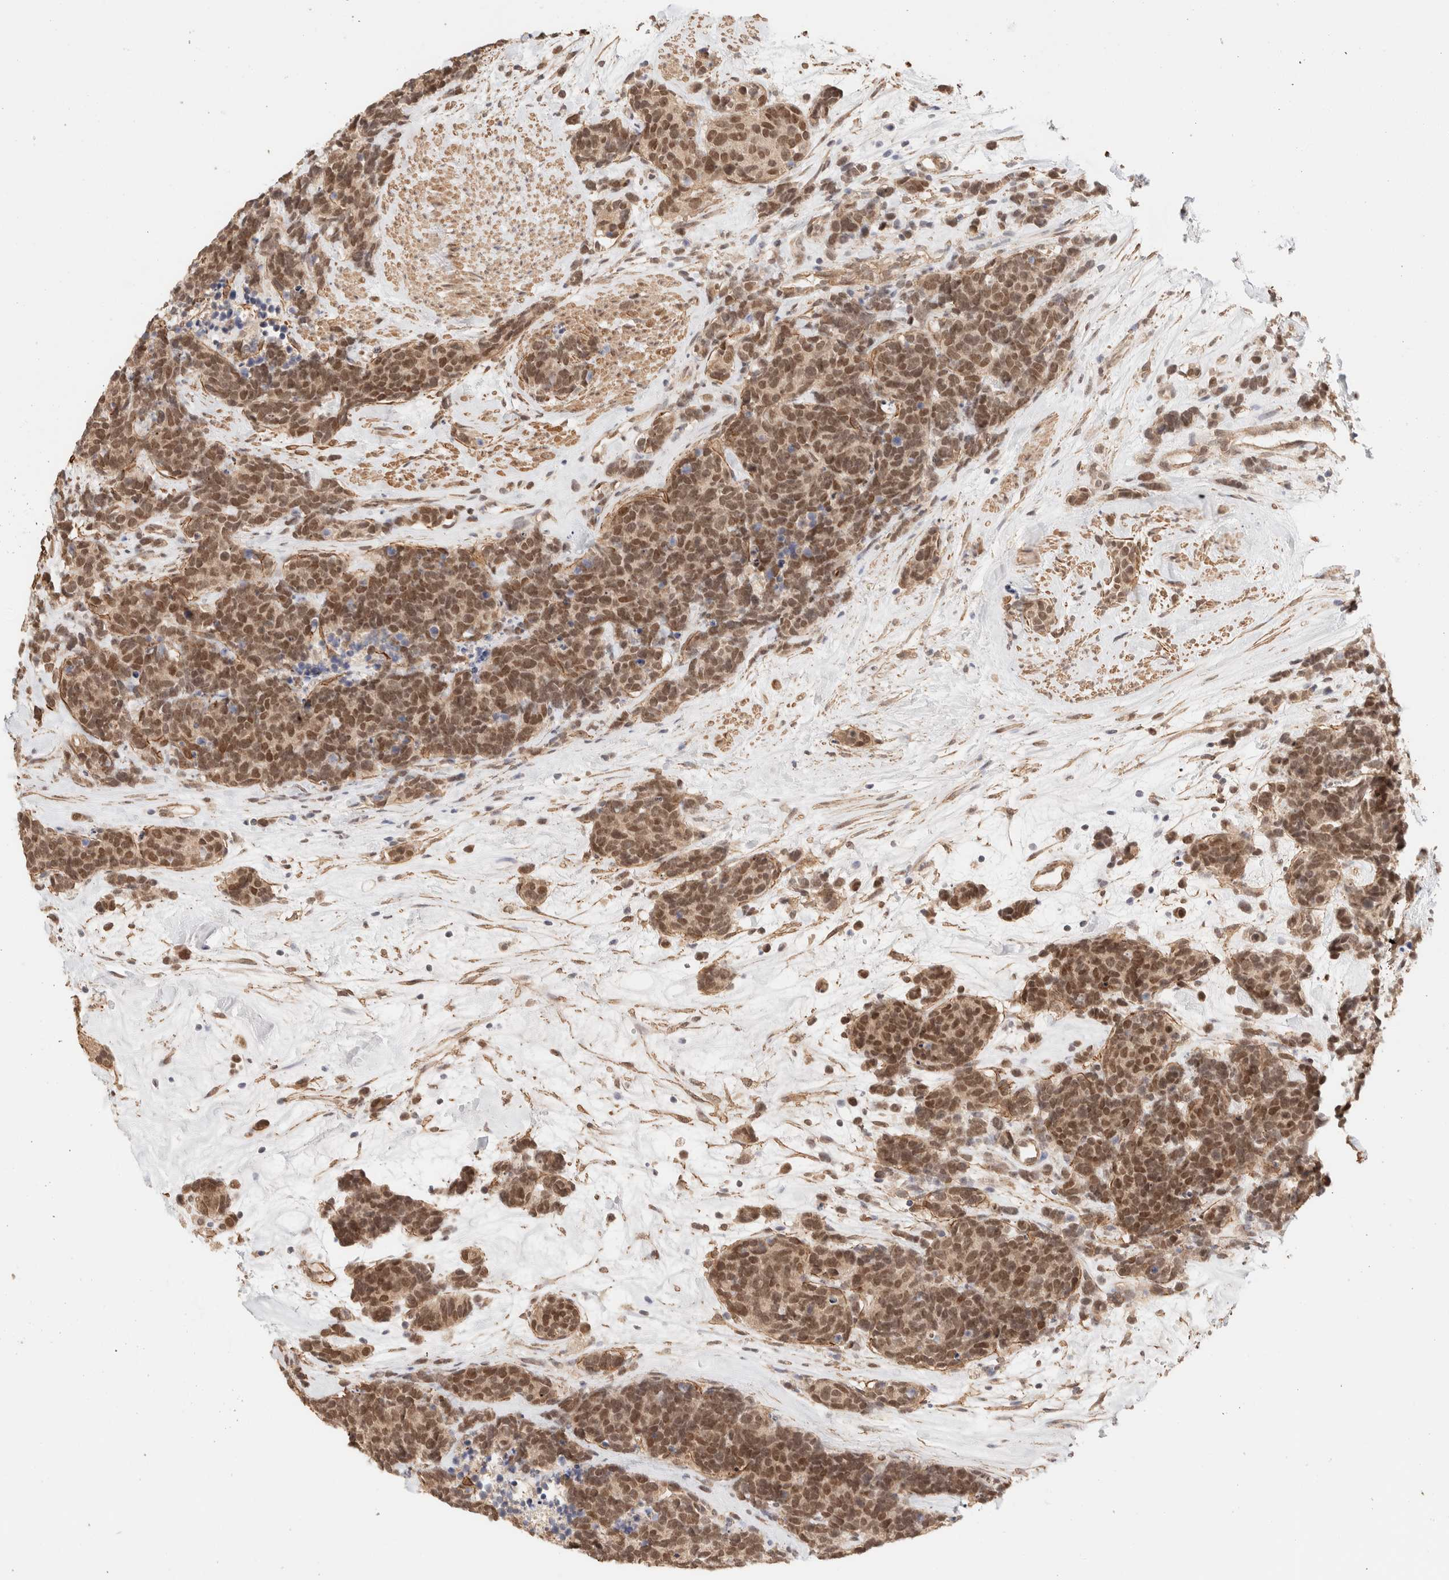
{"staining": {"intensity": "moderate", "quantity": ">75%", "location": "cytoplasmic/membranous,nuclear"}, "tissue": "carcinoid", "cell_type": "Tumor cells", "image_type": "cancer", "snomed": [{"axis": "morphology", "description": "Carcinoma, NOS"}, {"axis": "morphology", "description": "Carcinoid, malignant, NOS"}, {"axis": "topography", "description": "Urinary bladder"}], "caption": "A medium amount of moderate cytoplasmic/membranous and nuclear staining is present in about >75% of tumor cells in carcinoid tissue.", "gene": "BRPF3", "patient": {"sex": "male", "age": 57}}